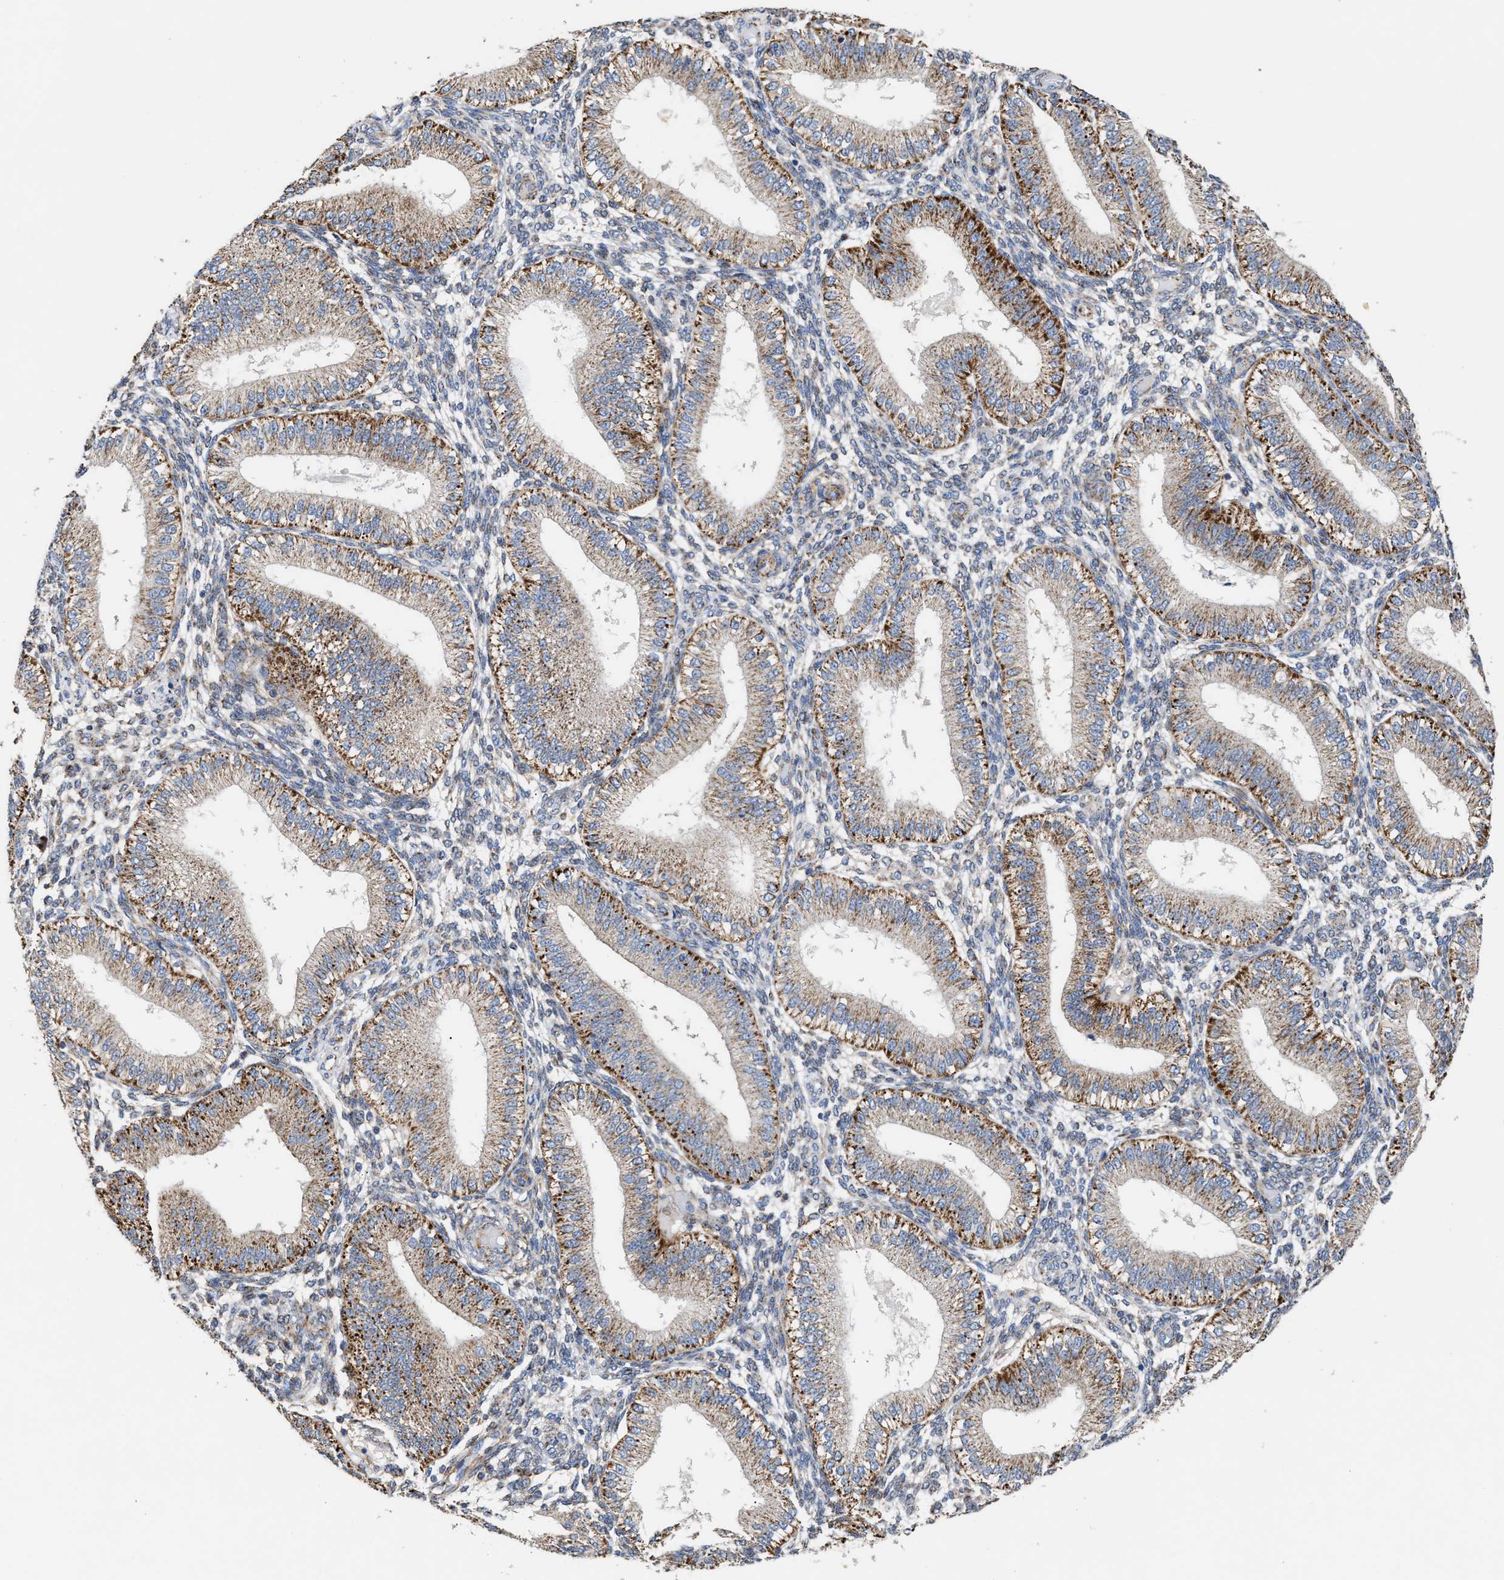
{"staining": {"intensity": "weak", "quantity": "25%-75%", "location": "cytoplasmic/membranous"}, "tissue": "endometrium", "cell_type": "Cells in endometrial stroma", "image_type": "normal", "snomed": [{"axis": "morphology", "description": "Normal tissue, NOS"}, {"axis": "topography", "description": "Endometrium"}], "caption": "Cells in endometrial stroma show low levels of weak cytoplasmic/membranous staining in approximately 25%-75% of cells in normal endometrium. The staining is performed using DAB brown chromogen to label protein expression. The nuclei are counter-stained blue using hematoxylin.", "gene": "MECR", "patient": {"sex": "female", "age": 39}}